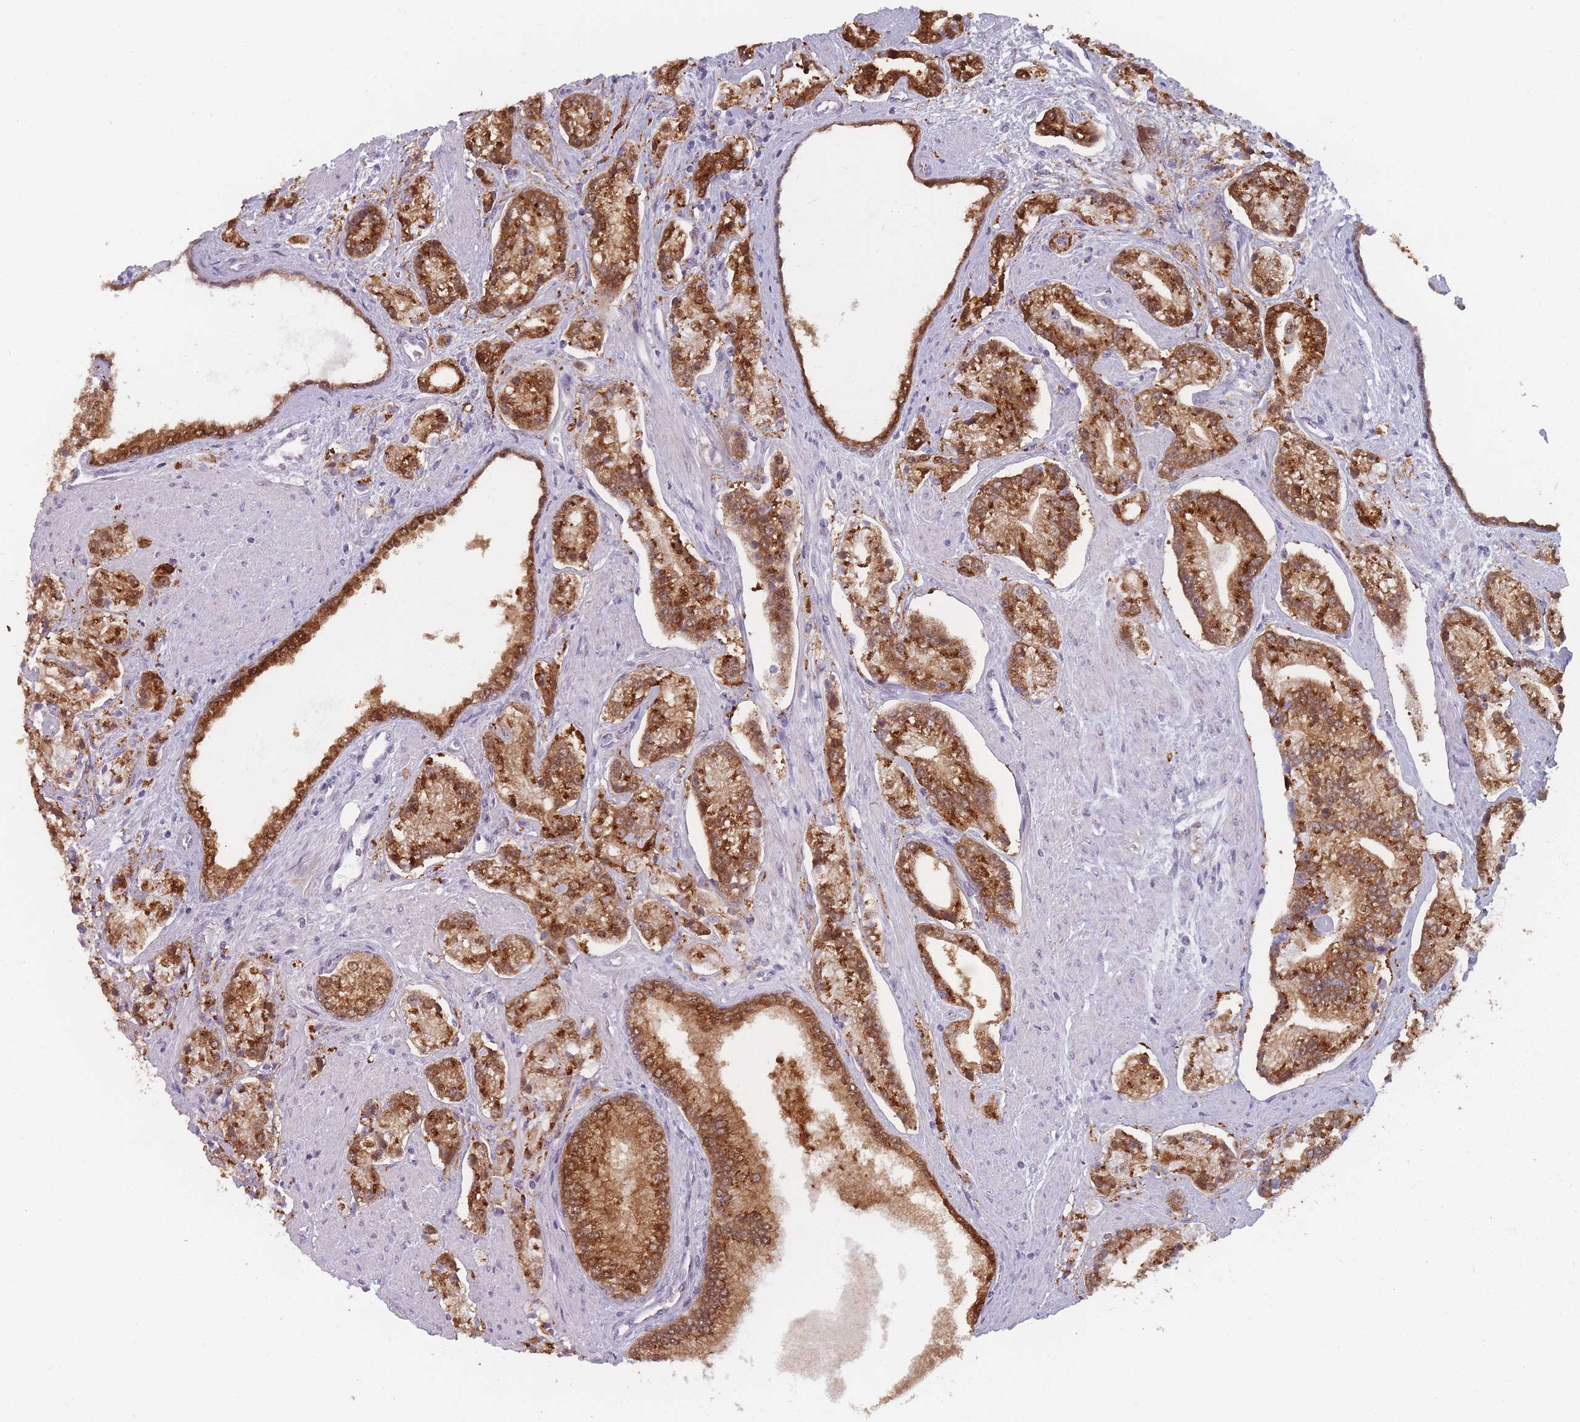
{"staining": {"intensity": "strong", "quantity": ">75%", "location": "cytoplasmic/membranous"}, "tissue": "prostate cancer", "cell_type": "Tumor cells", "image_type": "cancer", "snomed": [{"axis": "morphology", "description": "Adenocarcinoma, High grade"}, {"axis": "topography", "description": "Prostate"}], "caption": "Prostate cancer was stained to show a protein in brown. There is high levels of strong cytoplasmic/membranous positivity in about >75% of tumor cells.", "gene": "MAN1B1", "patient": {"sex": "male", "age": 67}}